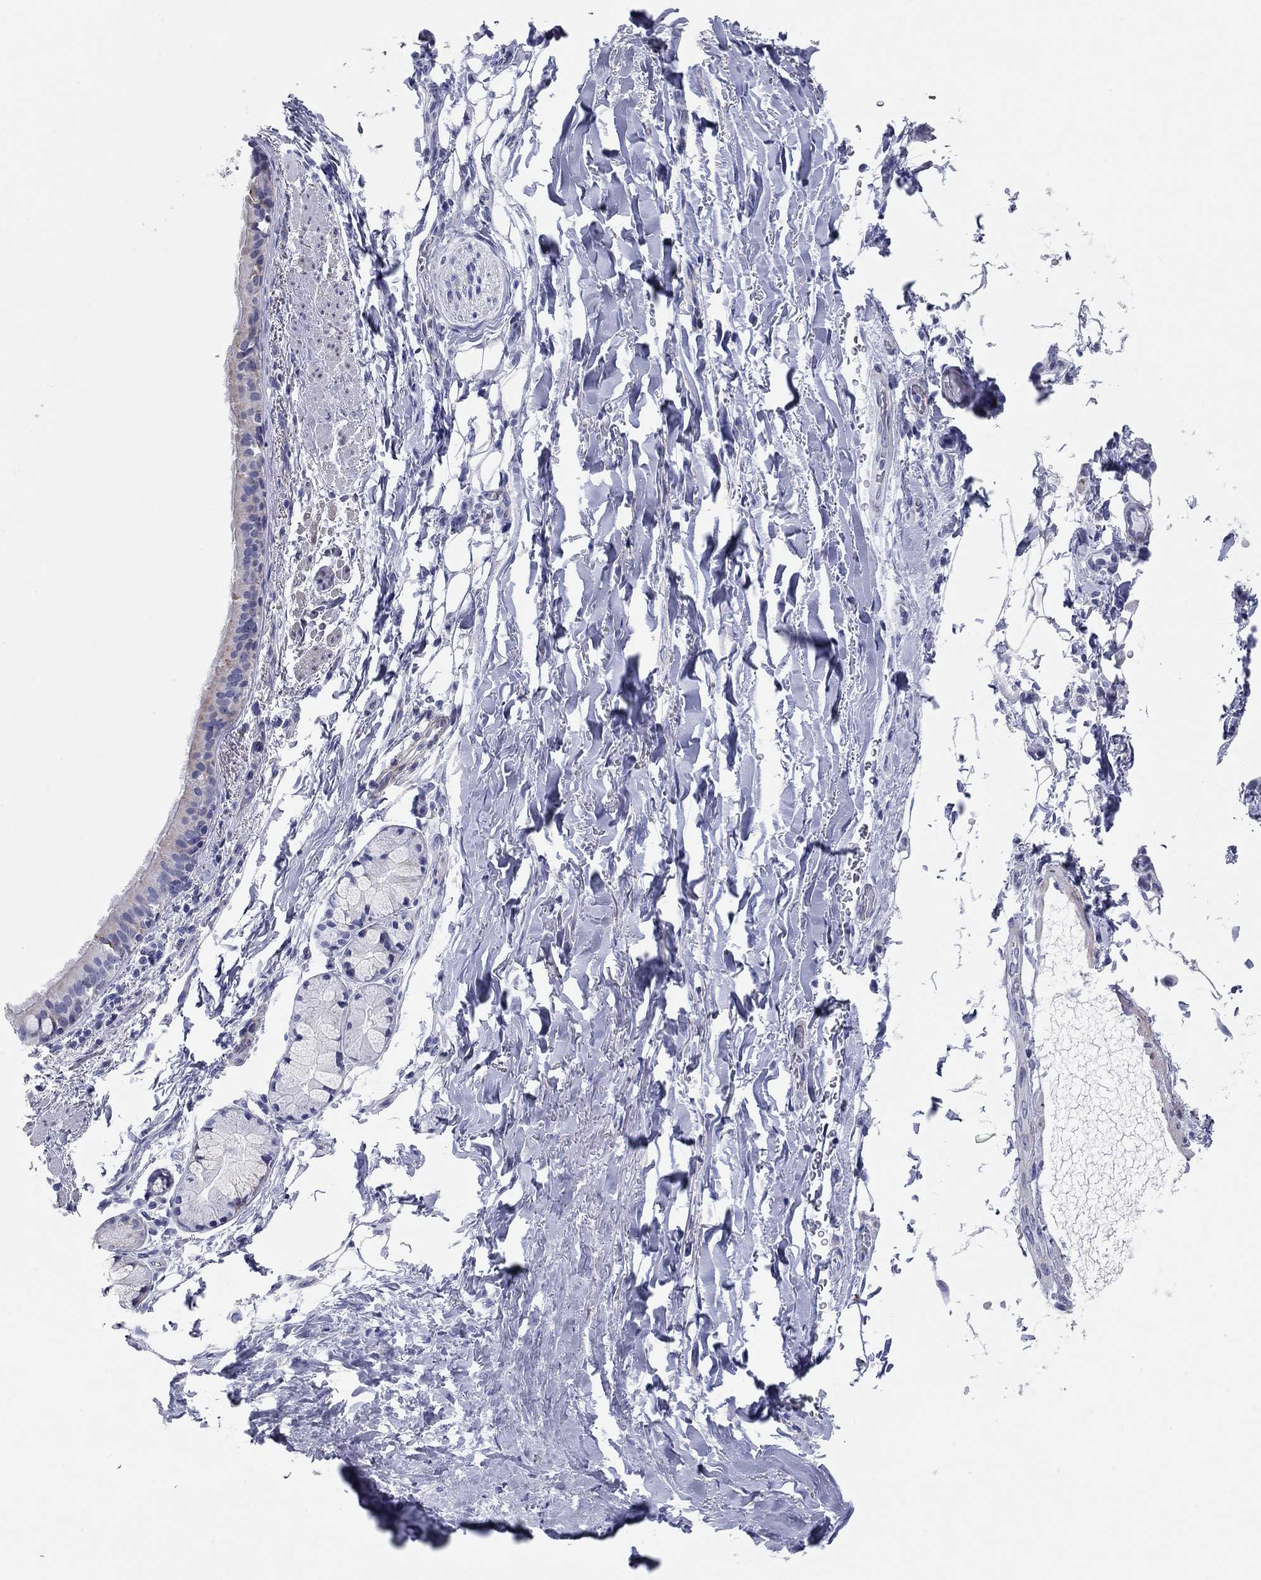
{"staining": {"intensity": "weak", "quantity": "25%-75%", "location": "cytoplasmic/membranous"}, "tissue": "bronchus", "cell_type": "Respiratory epithelial cells", "image_type": "normal", "snomed": [{"axis": "morphology", "description": "Normal tissue, NOS"}, {"axis": "morphology", "description": "Squamous cell carcinoma, NOS"}, {"axis": "topography", "description": "Bronchus"}, {"axis": "topography", "description": "Lung"}], "caption": "Brown immunohistochemical staining in benign human bronchus displays weak cytoplasmic/membranous positivity in about 25%-75% of respiratory epithelial cells. (DAB IHC, brown staining for protein, blue staining for nuclei).", "gene": "CHI3L2", "patient": {"sex": "male", "age": 69}}